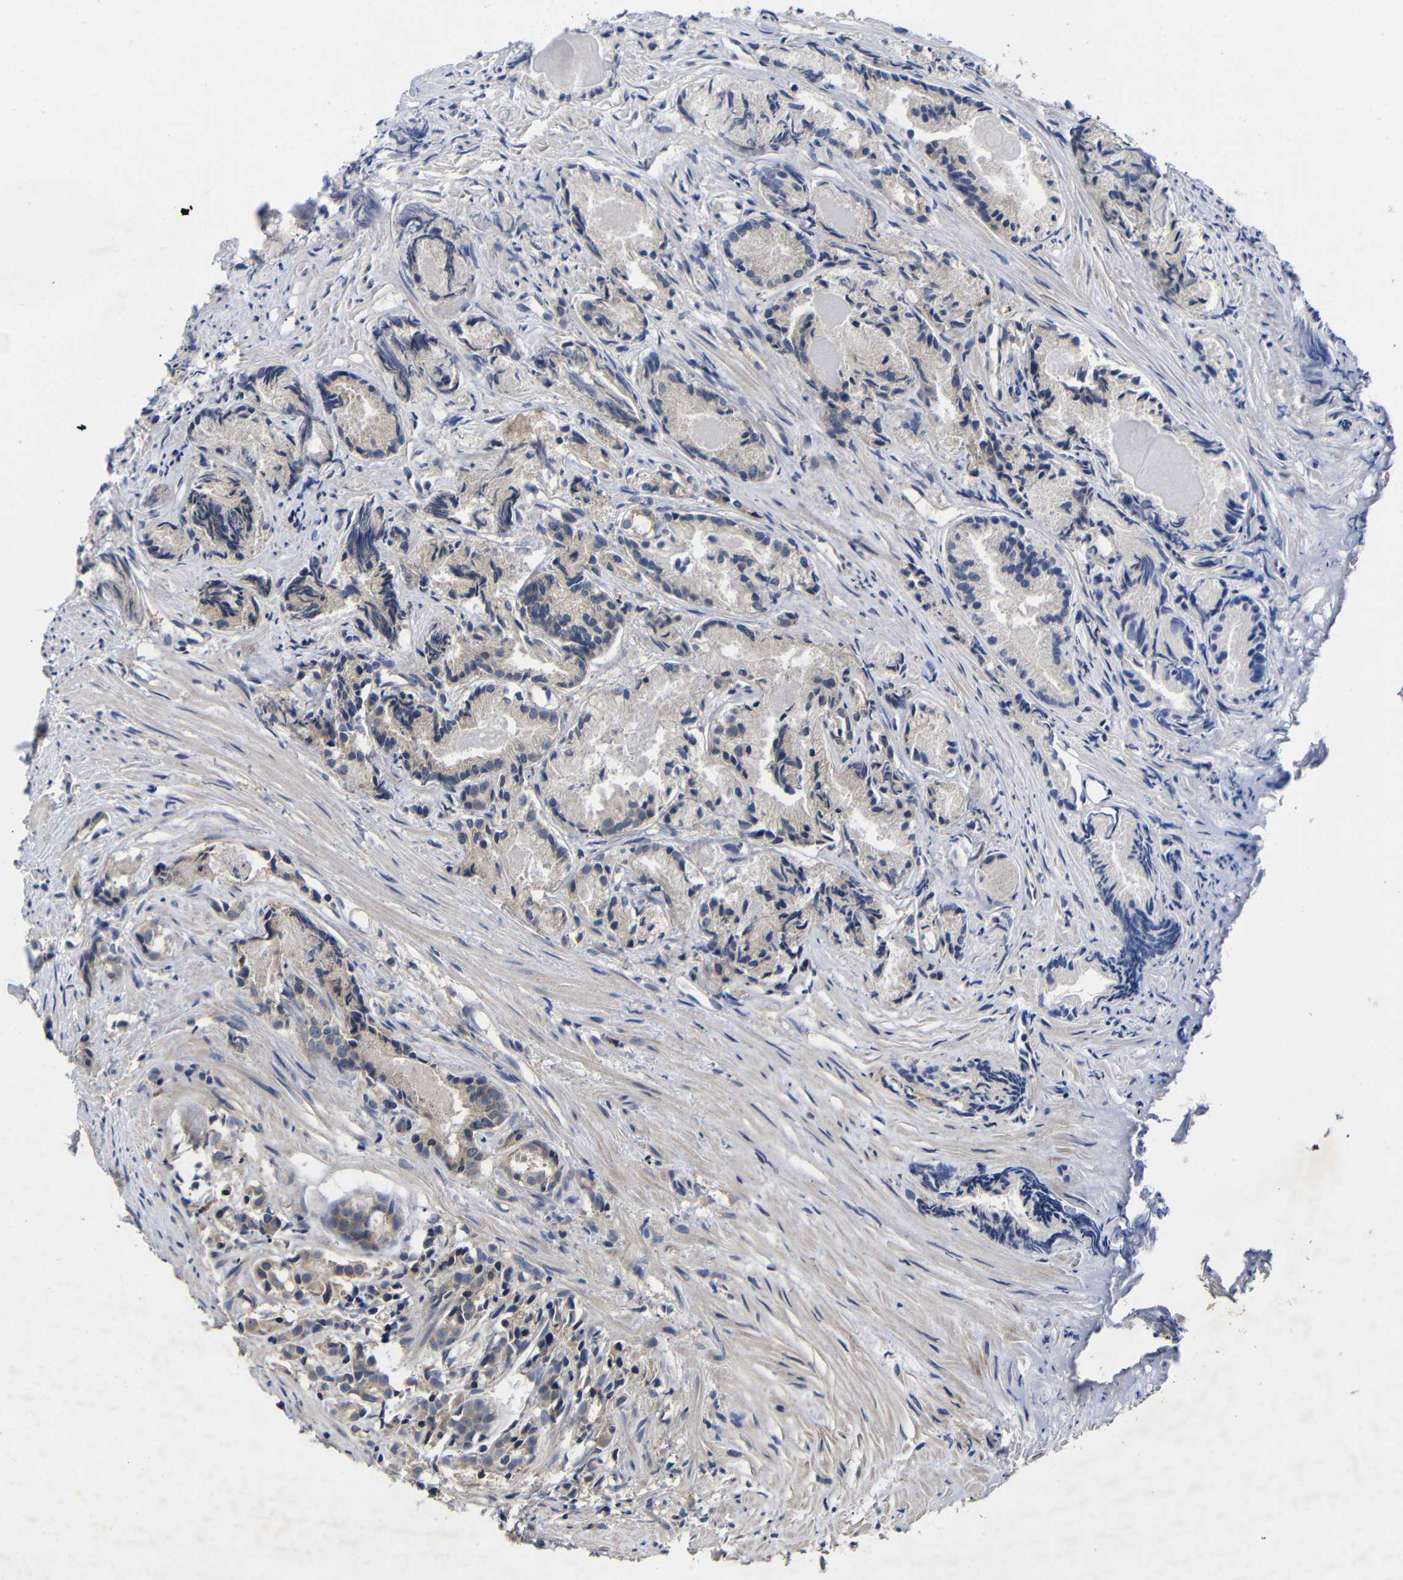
{"staining": {"intensity": "weak", "quantity": "25%-75%", "location": "cytoplasmic/membranous"}, "tissue": "prostate cancer", "cell_type": "Tumor cells", "image_type": "cancer", "snomed": [{"axis": "morphology", "description": "Adenocarcinoma, Low grade"}, {"axis": "topography", "description": "Prostate"}], "caption": "Tumor cells show low levels of weak cytoplasmic/membranous positivity in about 25%-75% of cells in adenocarcinoma (low-grade) (prostate).", "gene": "LPAR5", "patient": {"sex": "male", "age": 72}}